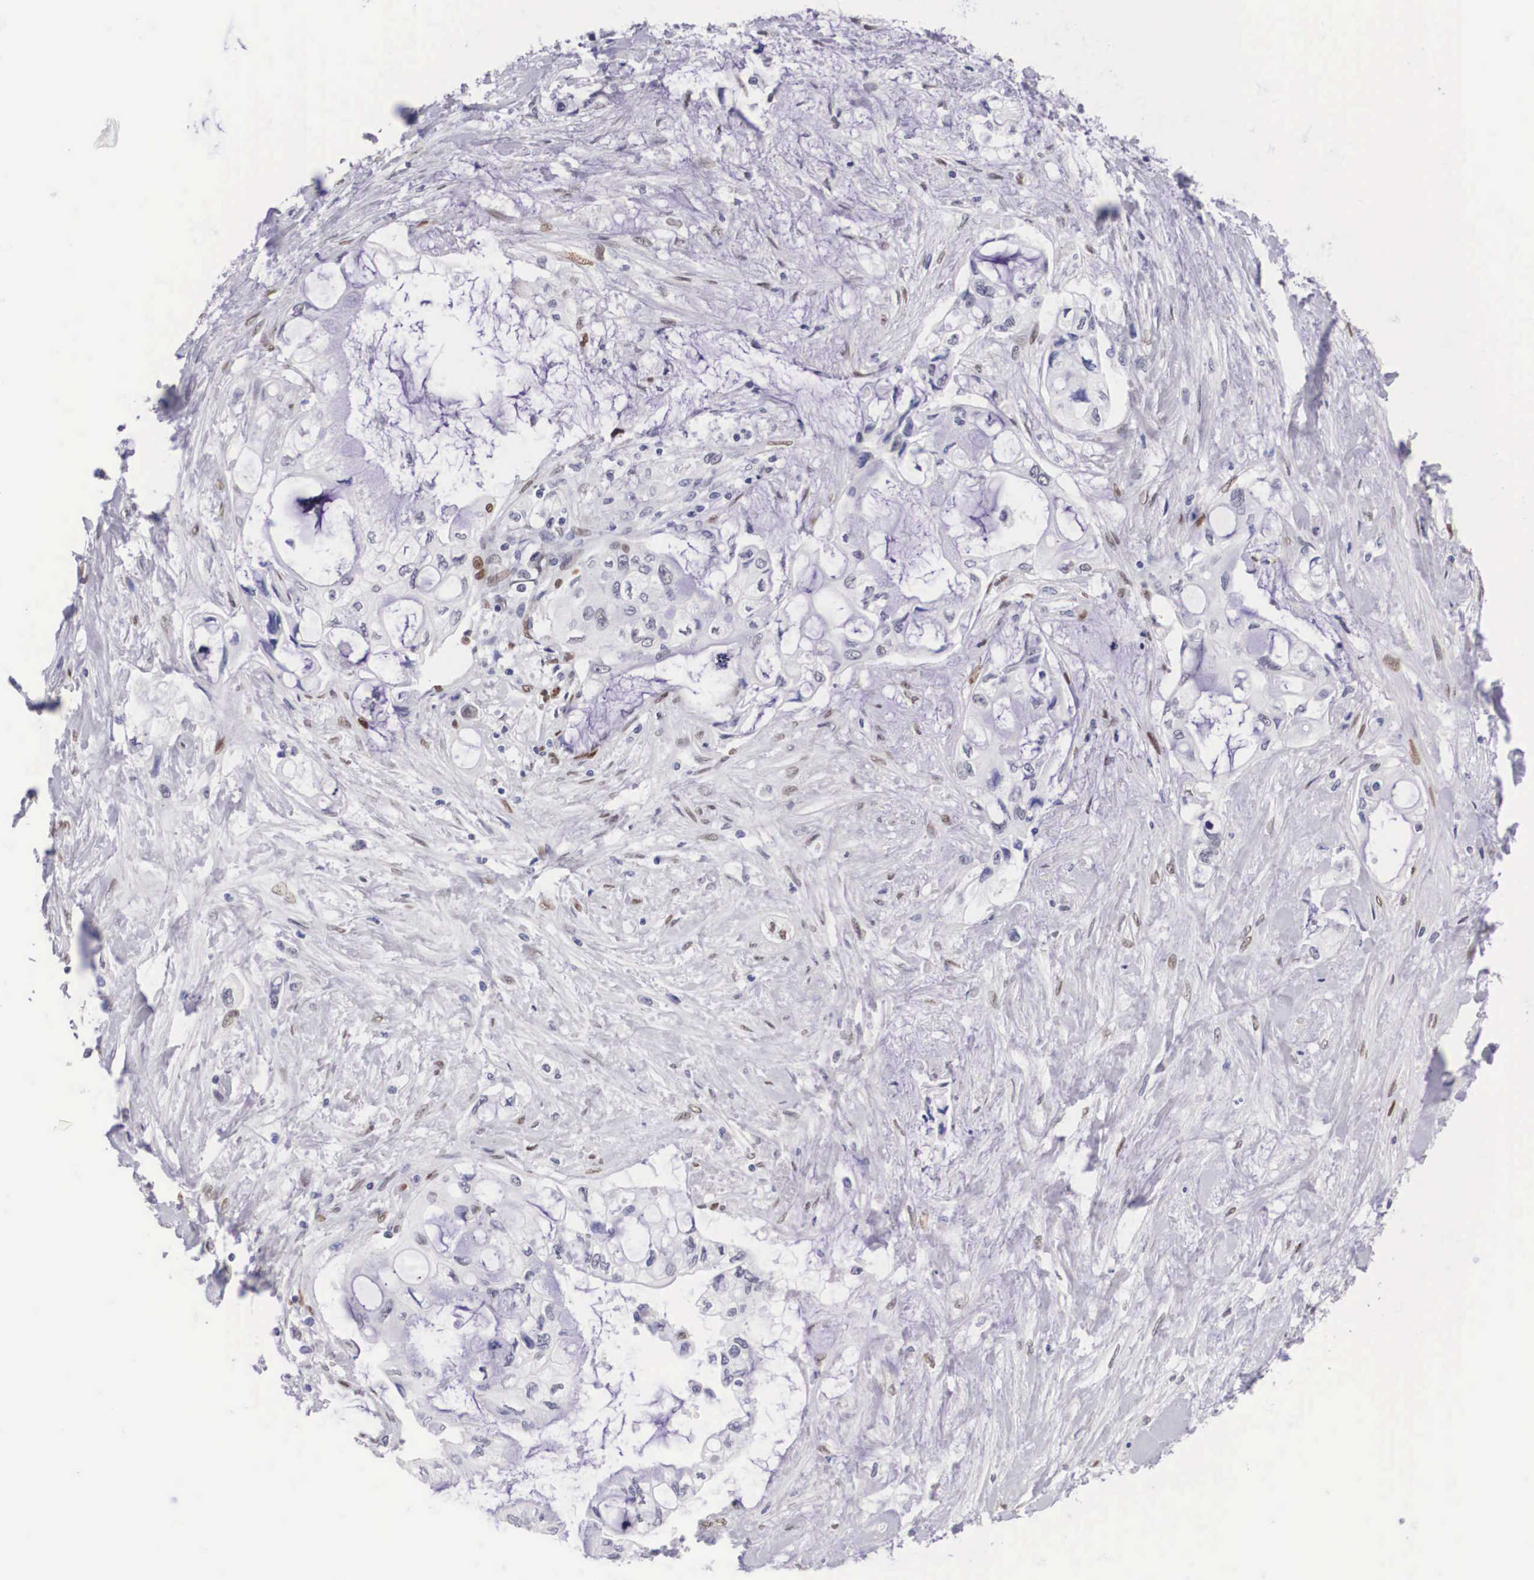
{"staining": {"intensity": "moderate", "quantity": "25%-75%", "location": "nuclear"}, "tissue": "pancreatic cancer", "cell_type": "Tumor cells", "image_type": "cancer", "snomed": [{"axis": "morphology", "description": "Adenocarcinoma, NOS"}, {"axis": "topography", "description": "Pancreas"}], "caption": "Immunohistochemical staining of human adenocarcinoma (pancreatic) exhibits moderate nuclear protein expression in about 25%-75% of tumor cells.", "gene": "KHDRBS3", "patient": {"sex": "female", "age": 70}}